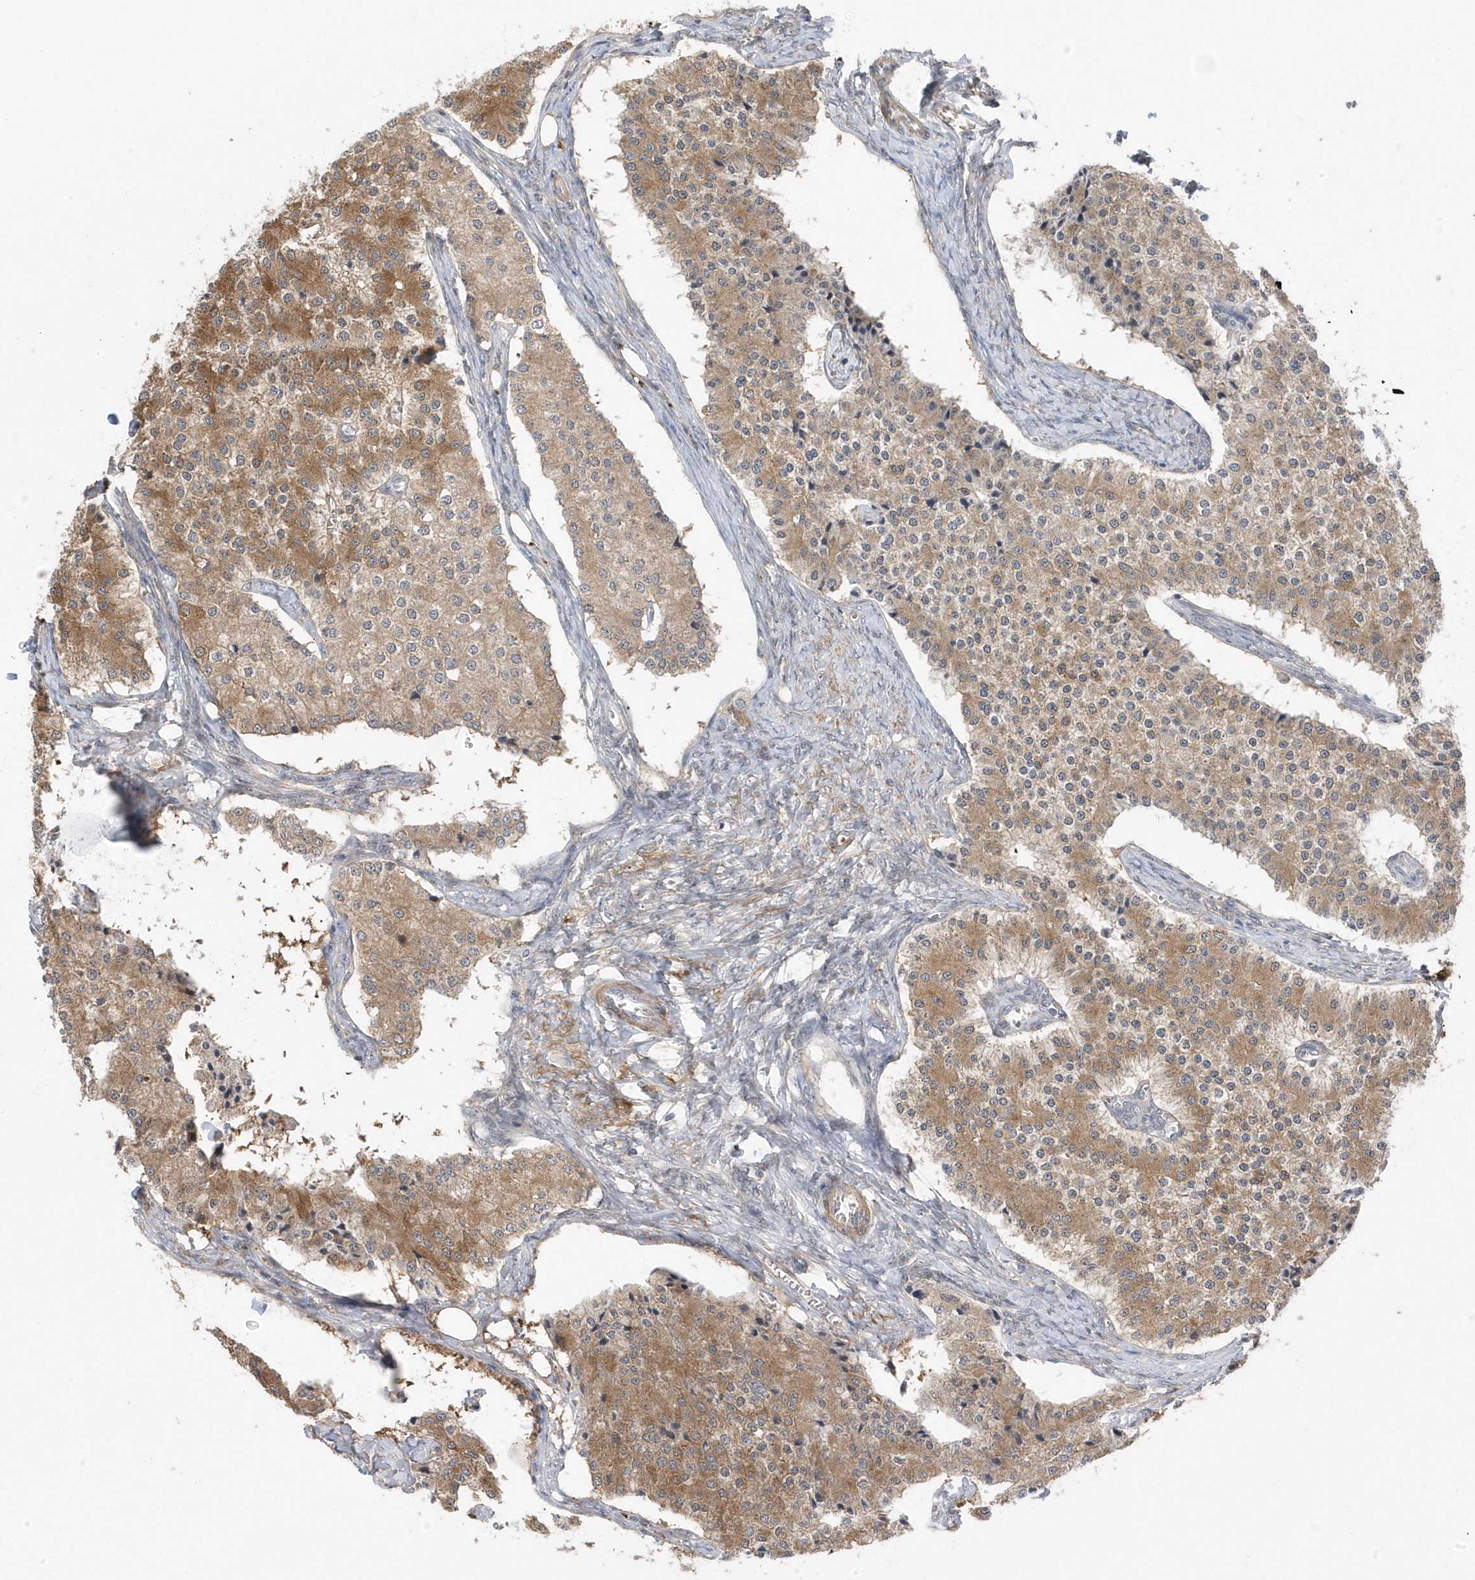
{"staining": {"intensity": "moderate", "quantity": ">75%", "location": "cytoplasmic/membranous"}, "tissue": "carcinoid", "cell_type": "Tumor cells", "image_type": "cancer", "snomed": [{"axis": "morphology", "description": "Carcinoid, malignant, NOS"}, {"axis": "topography", "description": "Colon"}], "caption": "A micrograph showing moderate cytoplasmic/membranous expression in about >75% of tumor cells in carcinoid, as visualized by brown immunohistochemical staining.", "gene": "GTPBP6", "patient": {"sex": "female", "age": 52}}